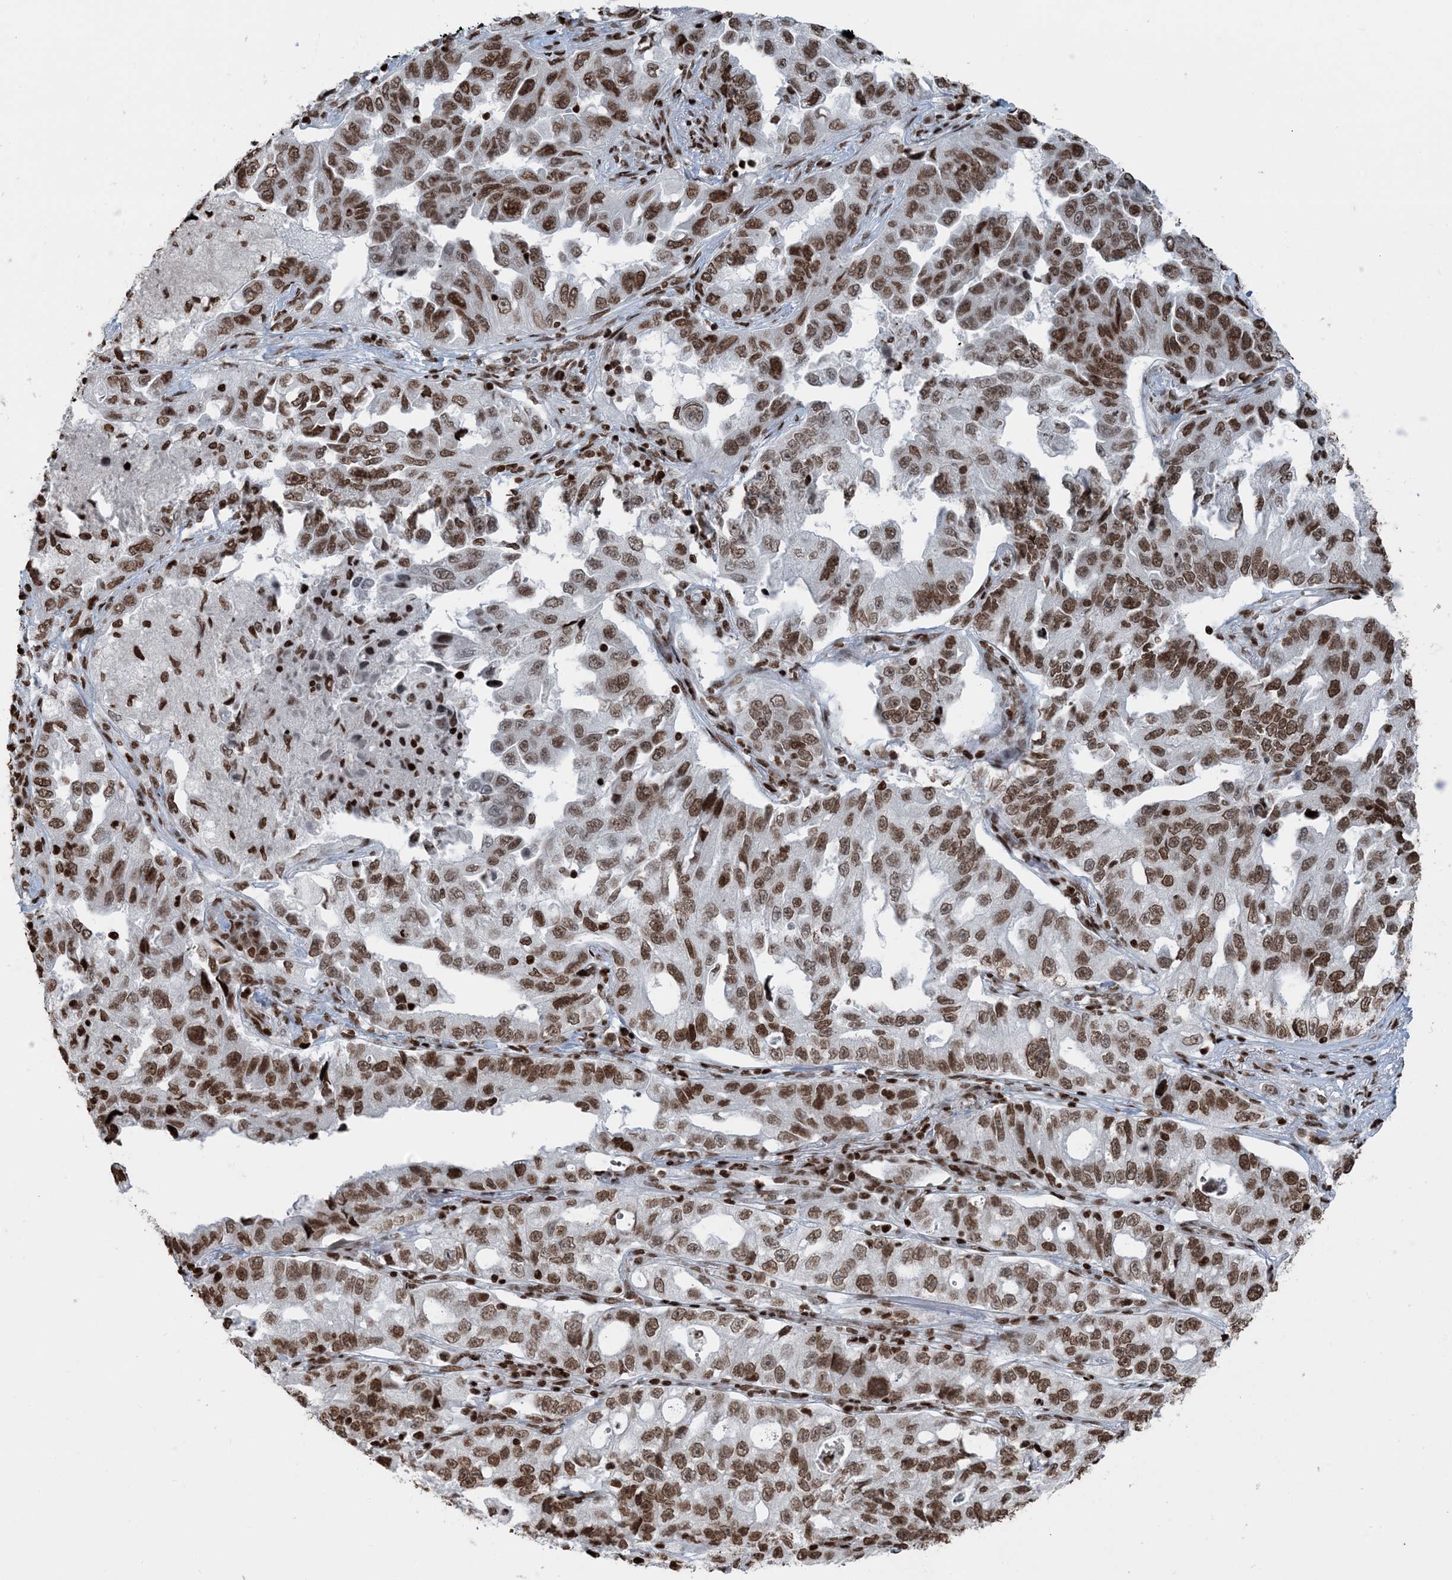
{"staining": {"intensity": "moderate", "quantity": ">75%", "location": "nuclear"}, "tissue": "lung cancer", "cell_type": "Tumor cells", "image_type": "cancer", "snomed": [{"axis": "morphology", "description": "Adenocarcinoma, NOS"}, {"axis": "topography", "description": "Lung"}], "caption": "Tumor cells display moderate nuclear staining in approximately >75% of cells in lung adenocarcinoma.", "gene": "H3-3B", "patient": {"sex": "female", "age": 51}}